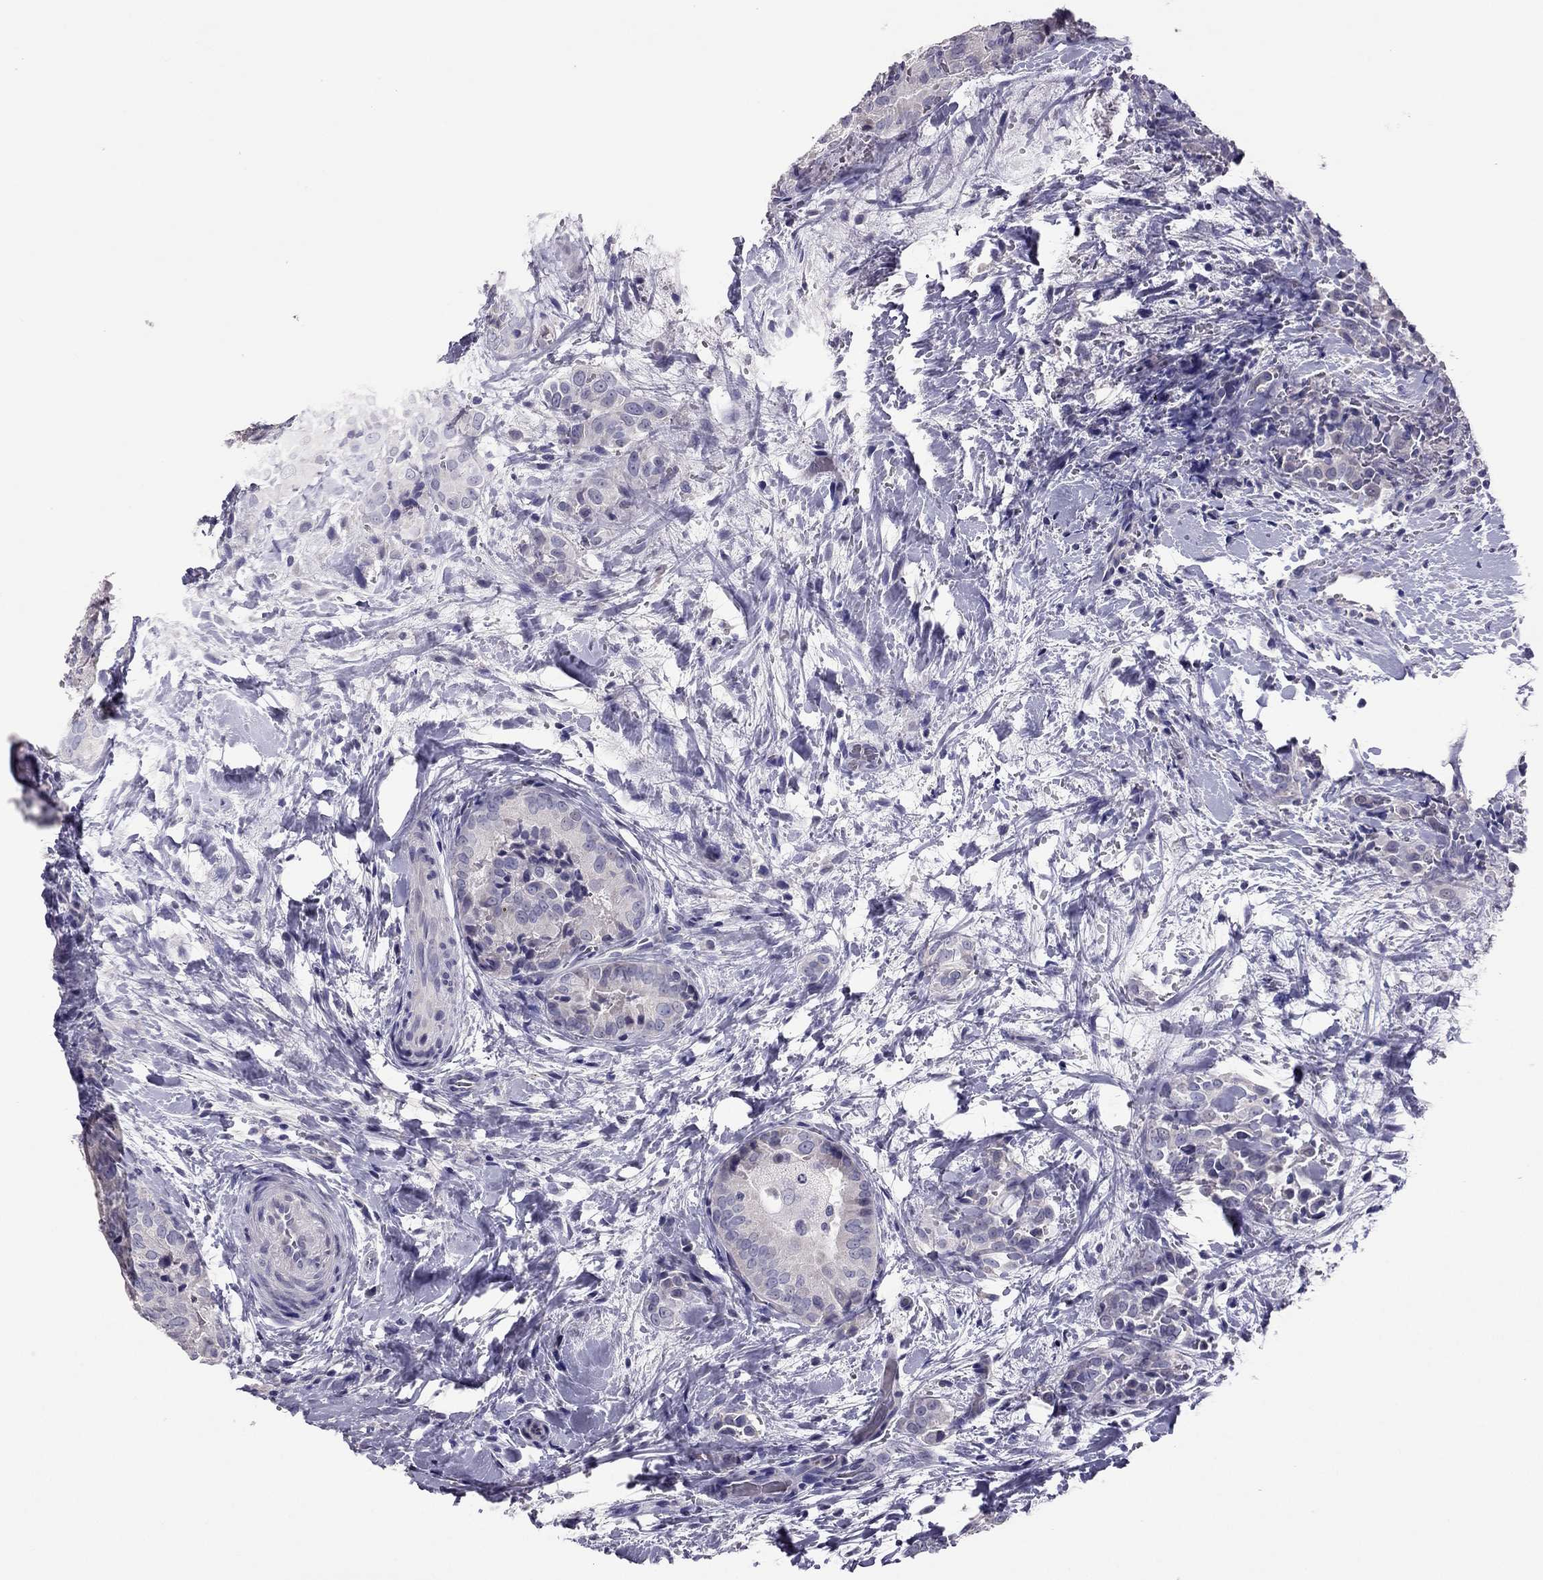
{"staining": {"intensity": "negative", "quantity": "none", "location": "none"}, "tissue": "thyroid cancer", "cell_type": "Tumor cells", "image_type": "cancer", "snomed": [{"axis": "morphology", "description": "Papillary adenocarcinoma, NOS"}, {"axis": "topography", "description": "Thyroid gland"}], "caption": "IHC of human thyroid cancer exhibits no expression in tumor cells. The staining was performed using DAB (3,3'-diaminobenzidine) to visualize the protein expression in brown, while the nuclei were stained in blue with hematoxylin (Magnification: 20x).", "gene": "RHO", "patient": {"sex": "male", "age": 61}}